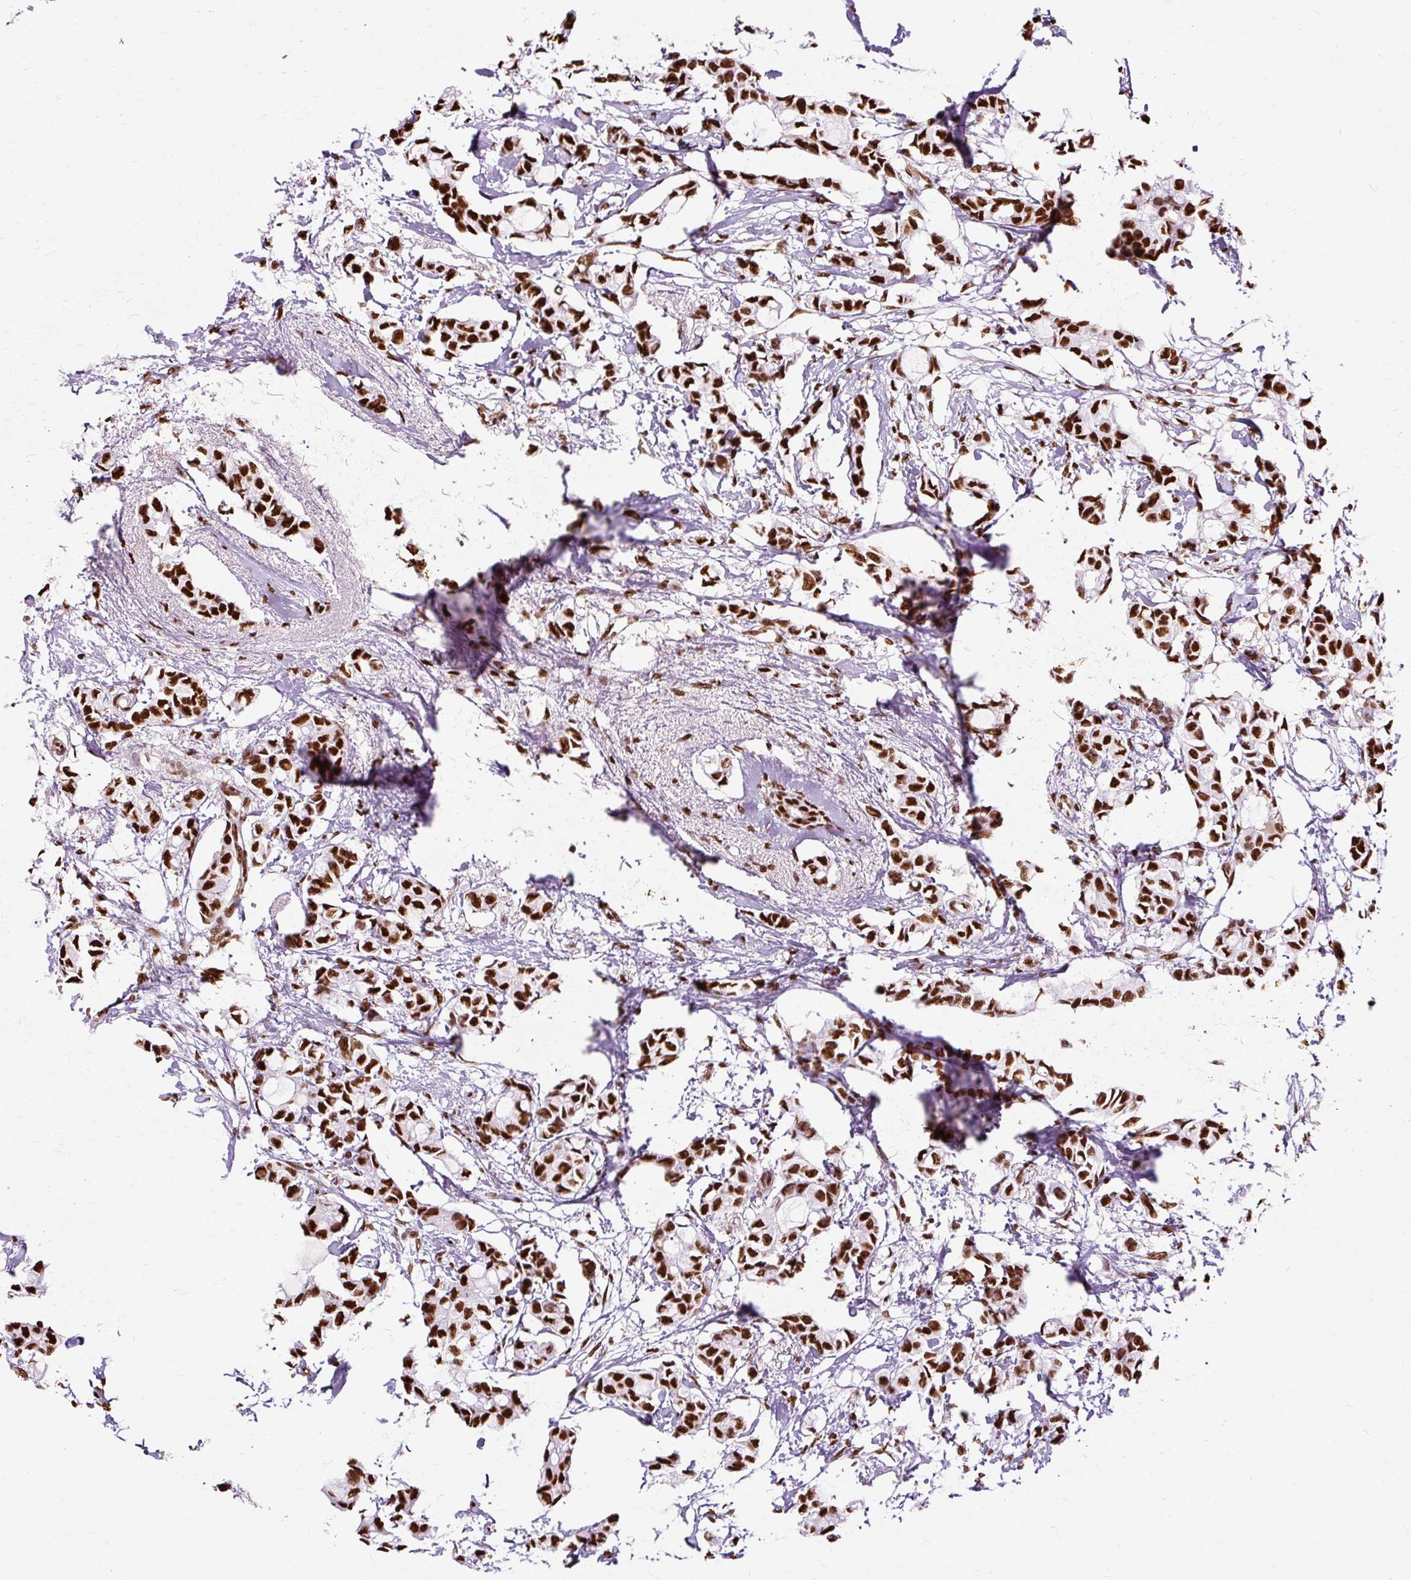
{"staining": {"intensity": "strong", "quantity": ">75%", "location": "nuclear"}, "tissue": "breast cancer", "cell_type": "Tumor cells", "image_type": "cancer", "snomed": [{"axis": "morphology", "description": "Duct carcinoma"}, {"axis": "topography", "description": "Breast"}], "caption": "Immunohistochemical staining of human breast cancer (infiltrating ductal carcinoma) displays high levels of strong nuclear protein staining in approximately >75% of tumor cells.", "gene": "XRCC6", "patient": {"sex": "female", "age": 73}}